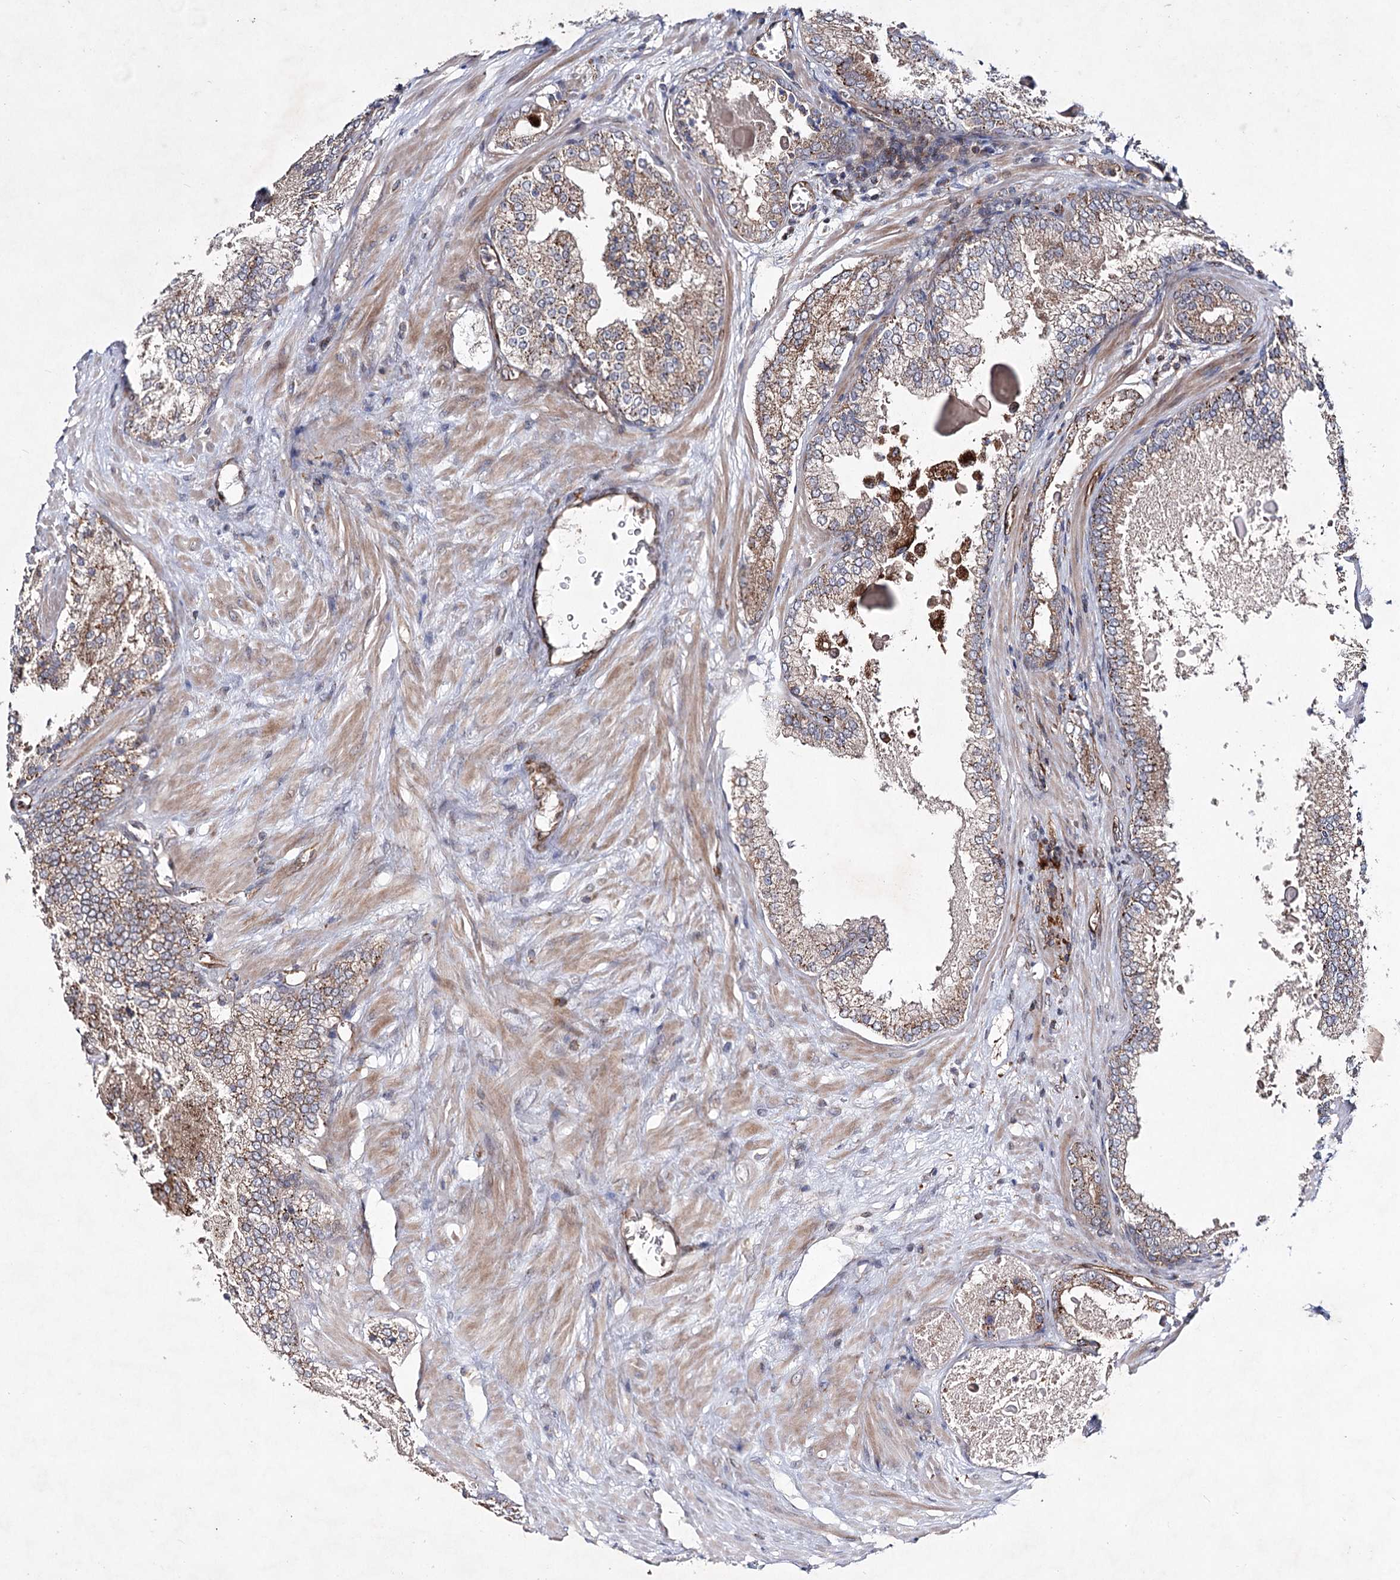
{"staining": {"intensity": "weak", "quantity": ">75%", "location": "cytoplasmic/membranous"}, "tissue": "prostate cancer", "cell_type": "Tumor cells", "image_type": "cancer", "snomed": [{"axis": "morphology", "description": "Adenocarcinoma, Low grade"}, {"axis": "topography", "description": "Prostate"}], "caption": "This image displays immunohistochemistry staining of human prostate cancer (adenocarcinoma (low-grade)), with low weak cytoplasmic/membranous expression in about >75% of tumor cells.", "gene": "DPEP2", "patient": {"sex": "male", "age": 74}}